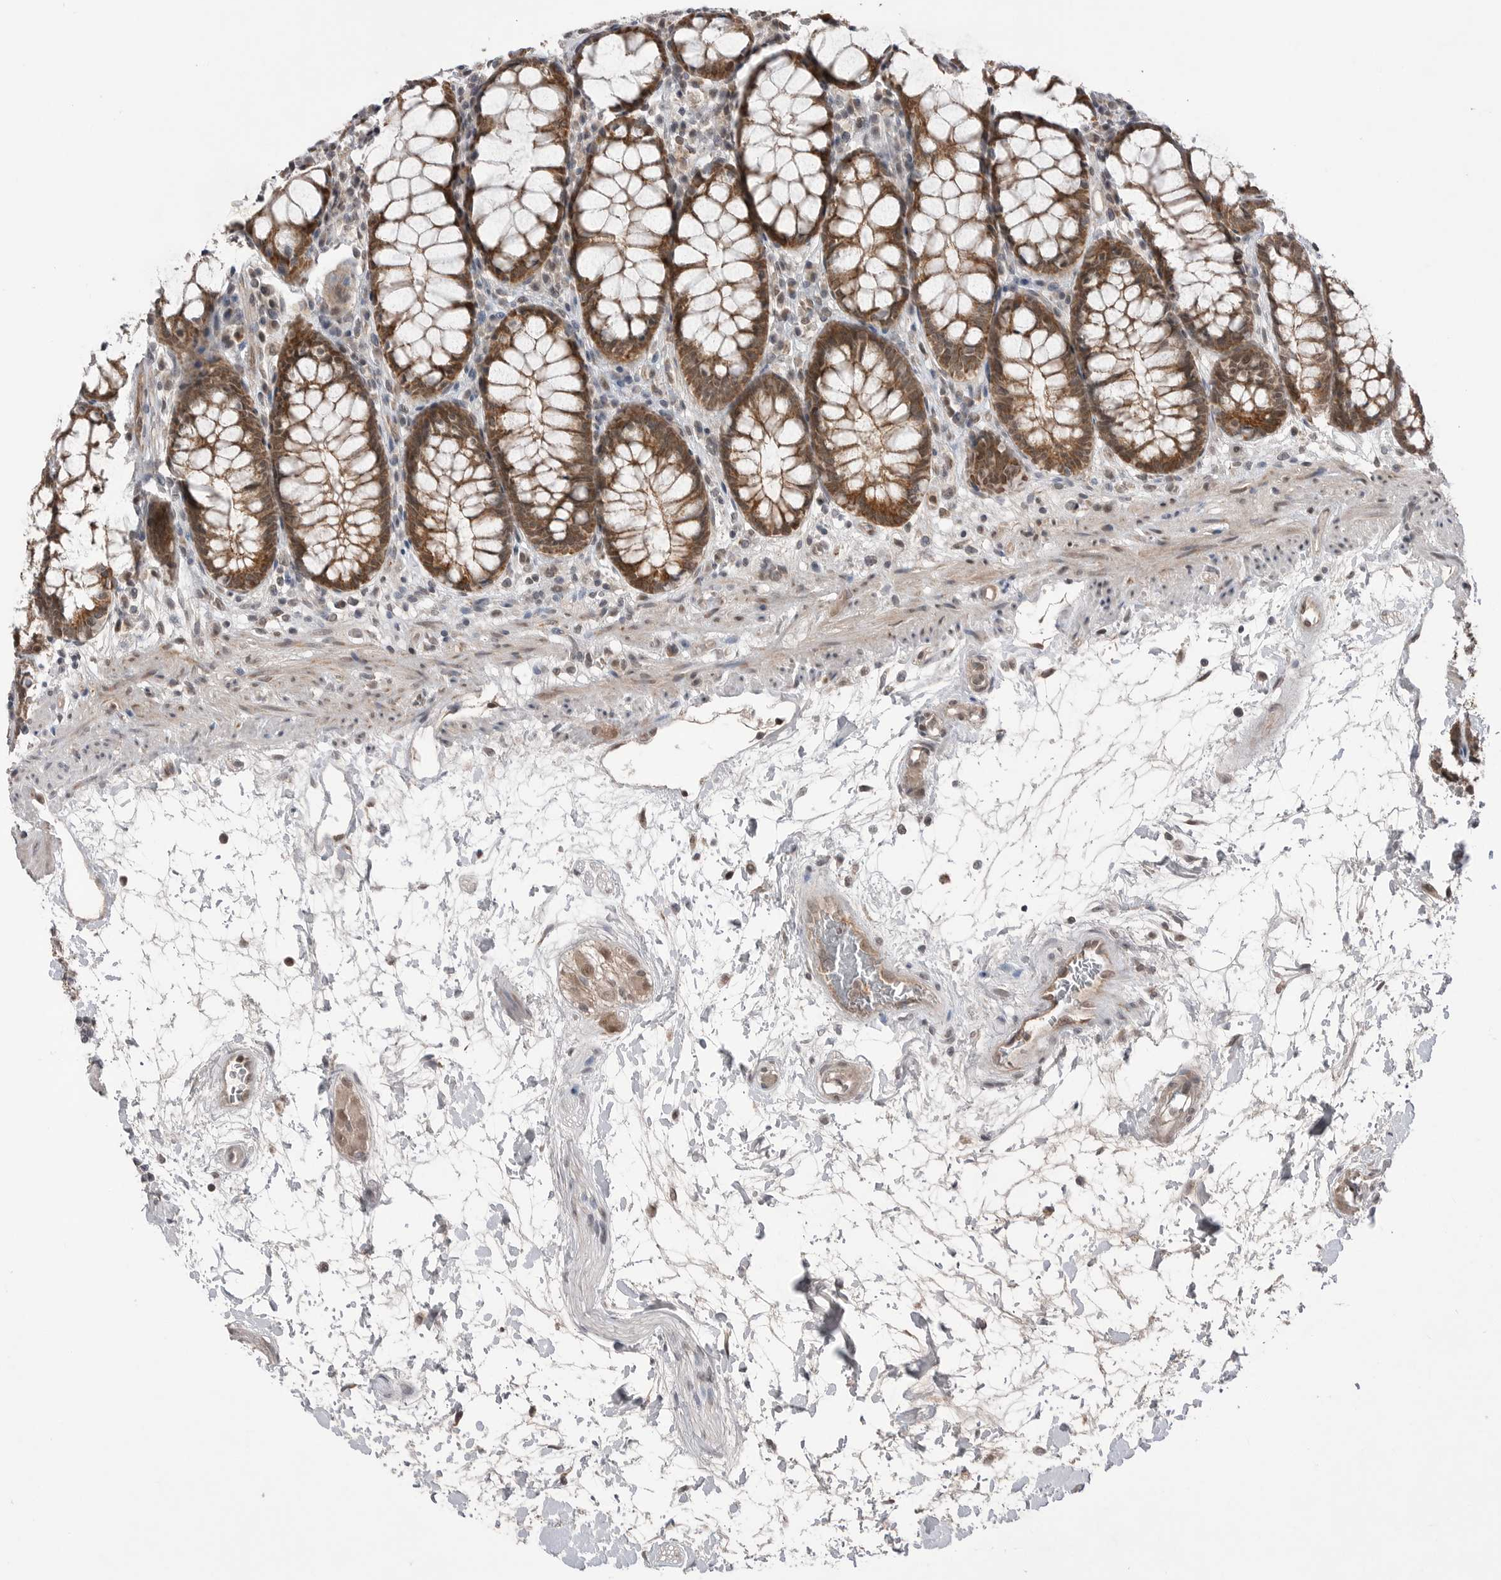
{"staining": {"intensity": "moderate", "quantity": ">75%", "location": "cytoplasmic/membranous,nuclear"}, "tissue": "rectum", "cell_type": "Glandular cells", "image_type": "normal", "snomed": [{"axis": "morphology", "description": "Normal tissue, NOS"}, {"axis": "topography", "description": "Rectum"}], "caption": "Rectum stained with a brown dye reveals moderate cytoplasmic/membranous,nuclear positive positivity in about >75% of glandular cells.", "gene": "NTAQ1", "patient": {"sex": "male", "age": 64}}